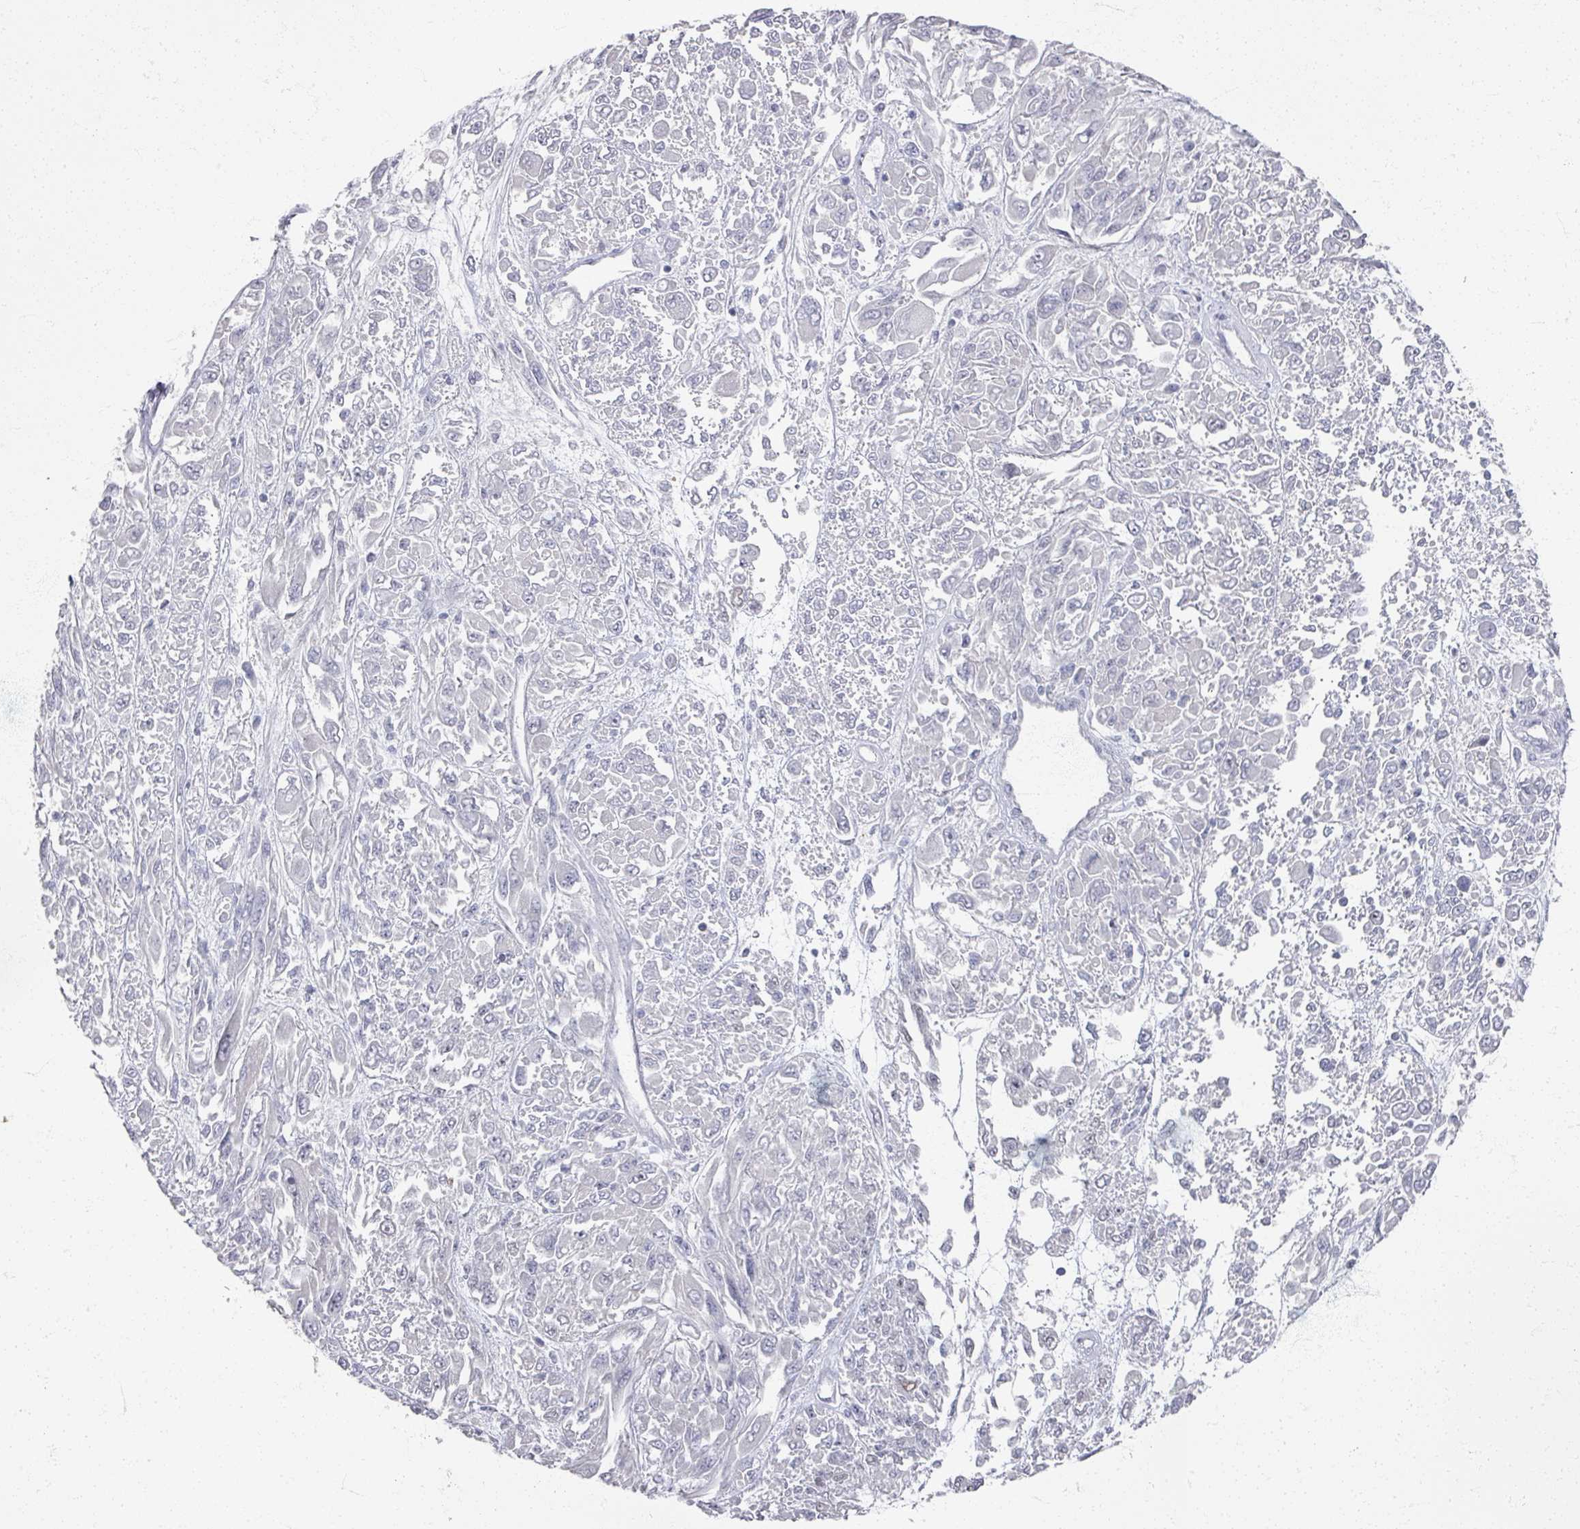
{"staining": {"intensity": "negative", "quantity": "none", "location": "none"}, "tissue": "melanoma", "cell_type": "Tumor cells", "image_type": "cancer", "snomed": [{"axis": "morphology", "description": "Malignant melanoma, NOS"}, {"axis": "topography", "description": "Skin"}], "caption": "Tumor cells show no significant protein expression in malignant melanoma.", "gene": "TTYH3", "patient": {"sex": "female", "age": 91}}